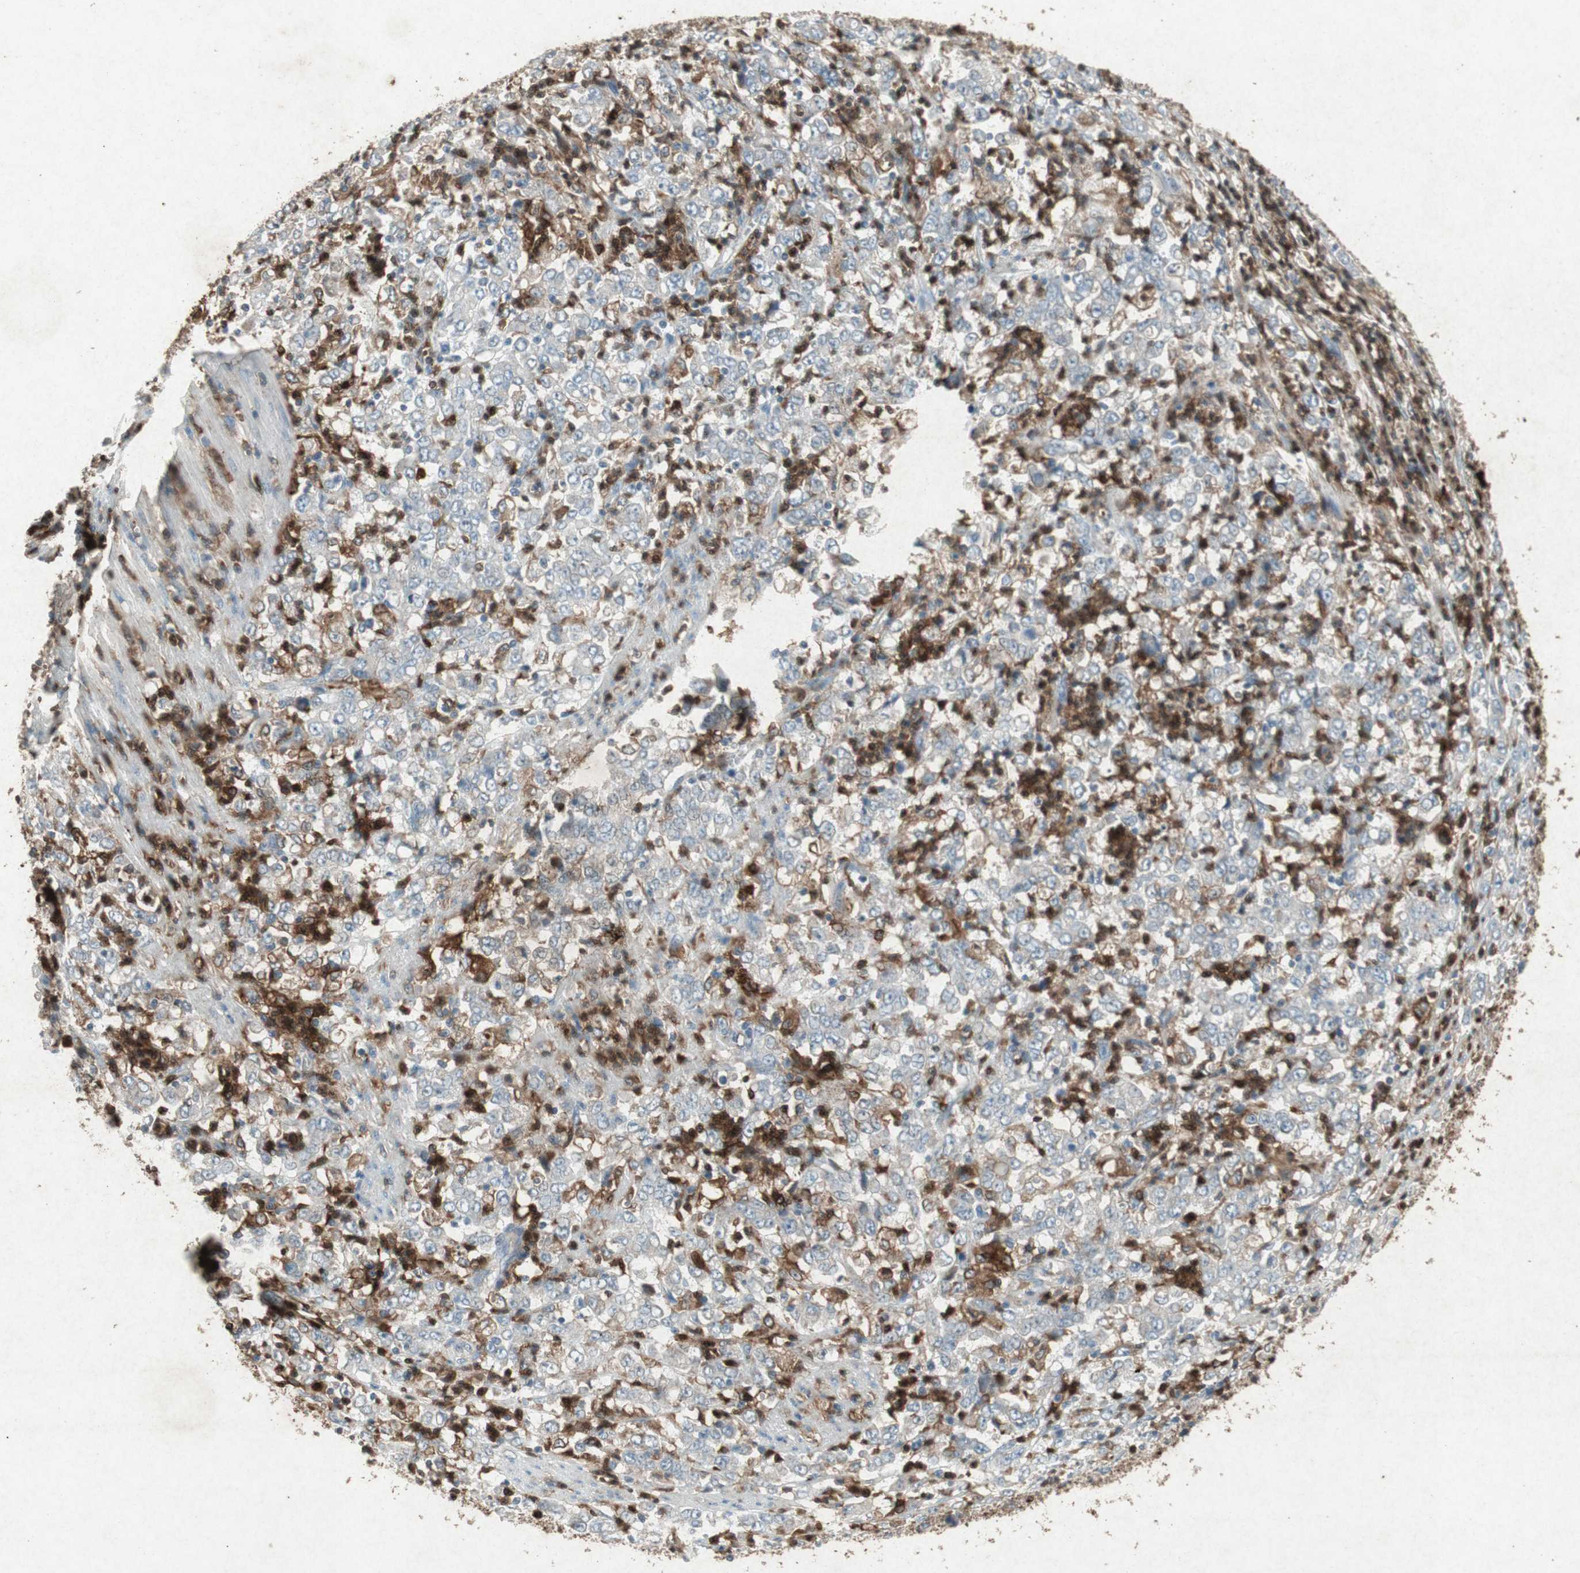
{"staining": {"intensity": "weak", "quantity": "25%-75%", "location": "cytoplasmic/membranous"}, "tissue": "stomach cancer", "cell_type": "Tumor cells", "image_type": "cancer", "snomed": [{"axis": "morphology", "description": "Adenocarcinoma, NOS"}, {"axis": "topography", "description": "Stomach, lower"}], "caption": "Immunohistochemical staining of stomach adenocarcinoma displays low levels of weak cytoplasmic/membranous protein positivity in about 25%-75% of tumor cells. The staining was performed using DAB, with brown indicating positive protein expression. Nuclei are stained blue with hematoxylin.", "gene": "TYROBP", "patient": {"sex": "female", "age": 71}}